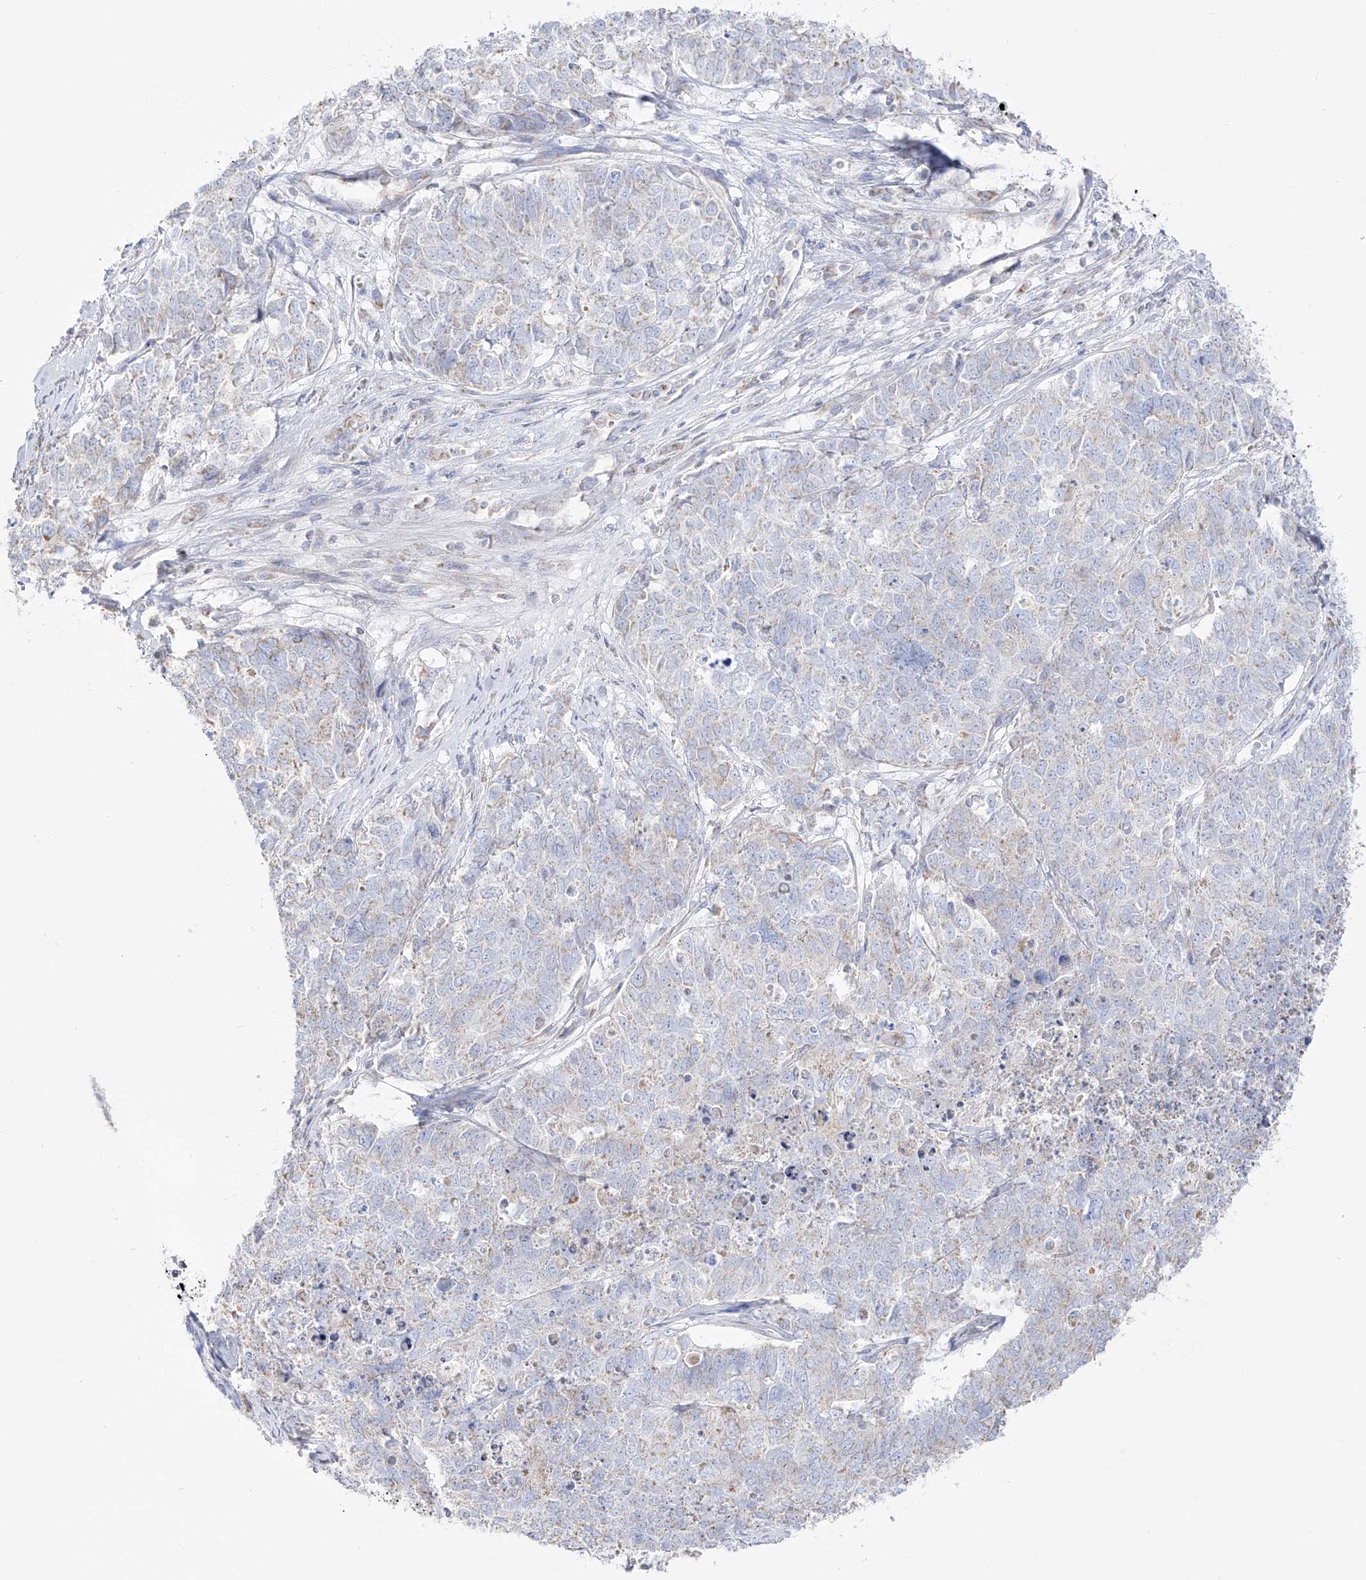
{"staining": {"intensity": "weak", "quantity": "<25%", "location": "cytoplasmic/membranous"}, "tissue": "cervical cancer", "cell_type": "Tumor cells", "image_type": "cancer", "snomed": [{"axis": "morphology", "description": "Squamous cell carcinoma, NOS"}, {"axis": "topography", "description": "Cervix"}], "caption": "IHC of cervical cancer reveals no expression in tumor cells.", "gene": "RCHY1", "patient": {"sex": "female", "age": 63}}